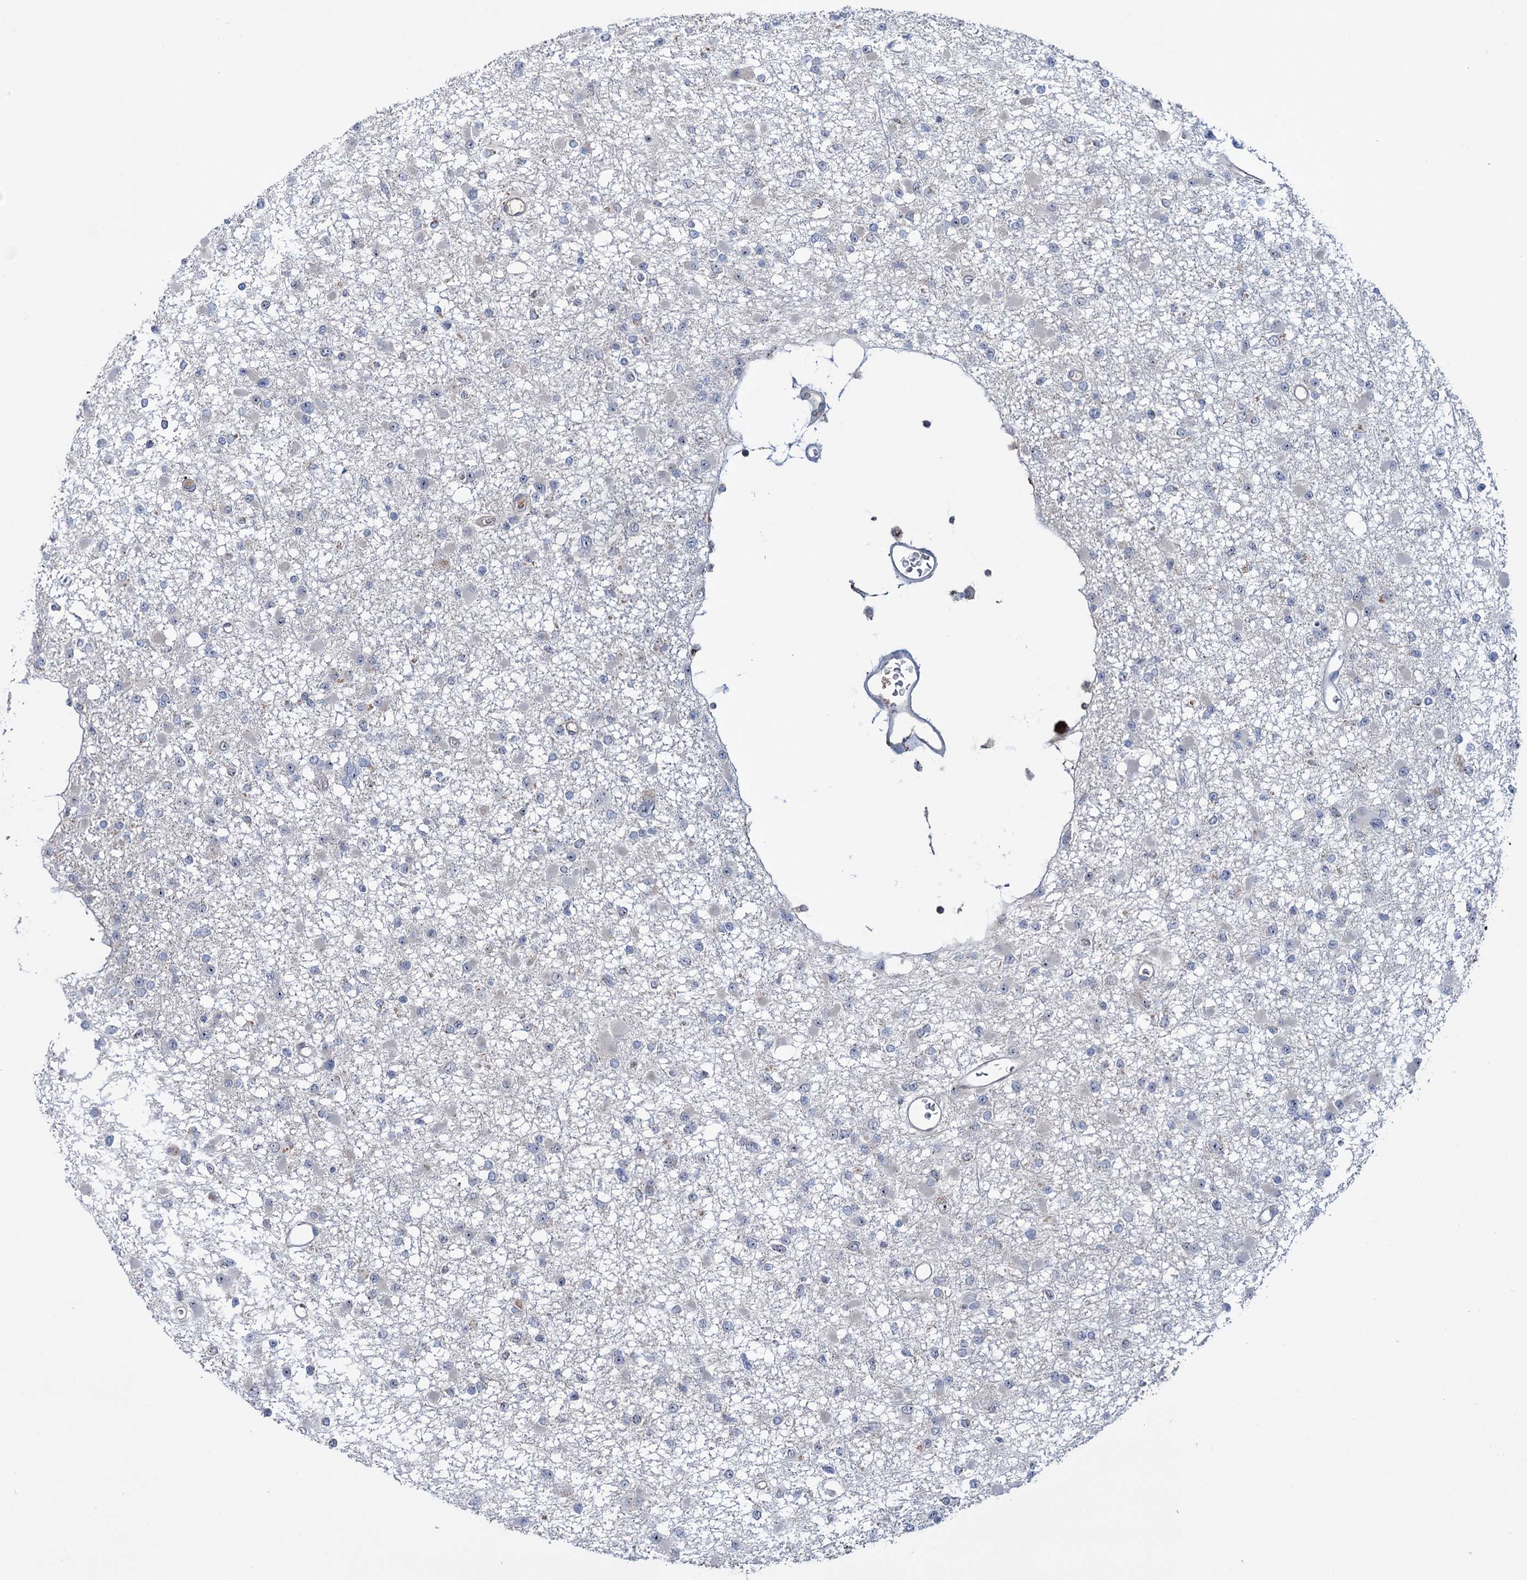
{"staining": {"intensity": "negative", "quantity": "none", "location": "none"}, "tissue": "glioma", "cell_type": "Tumor cells", "image_type": "cancer", "snomed": [{"axis": "morphology", "description": "Glioma, malignant, Low grade"}, {"axis": "topography", "description": "Brain"}], "caption": "Tumor cells show no significant protein staining in malignant low-grade glioma.", "gene": "HTR3B", "patient": {"sex": "female", "age": 22}}